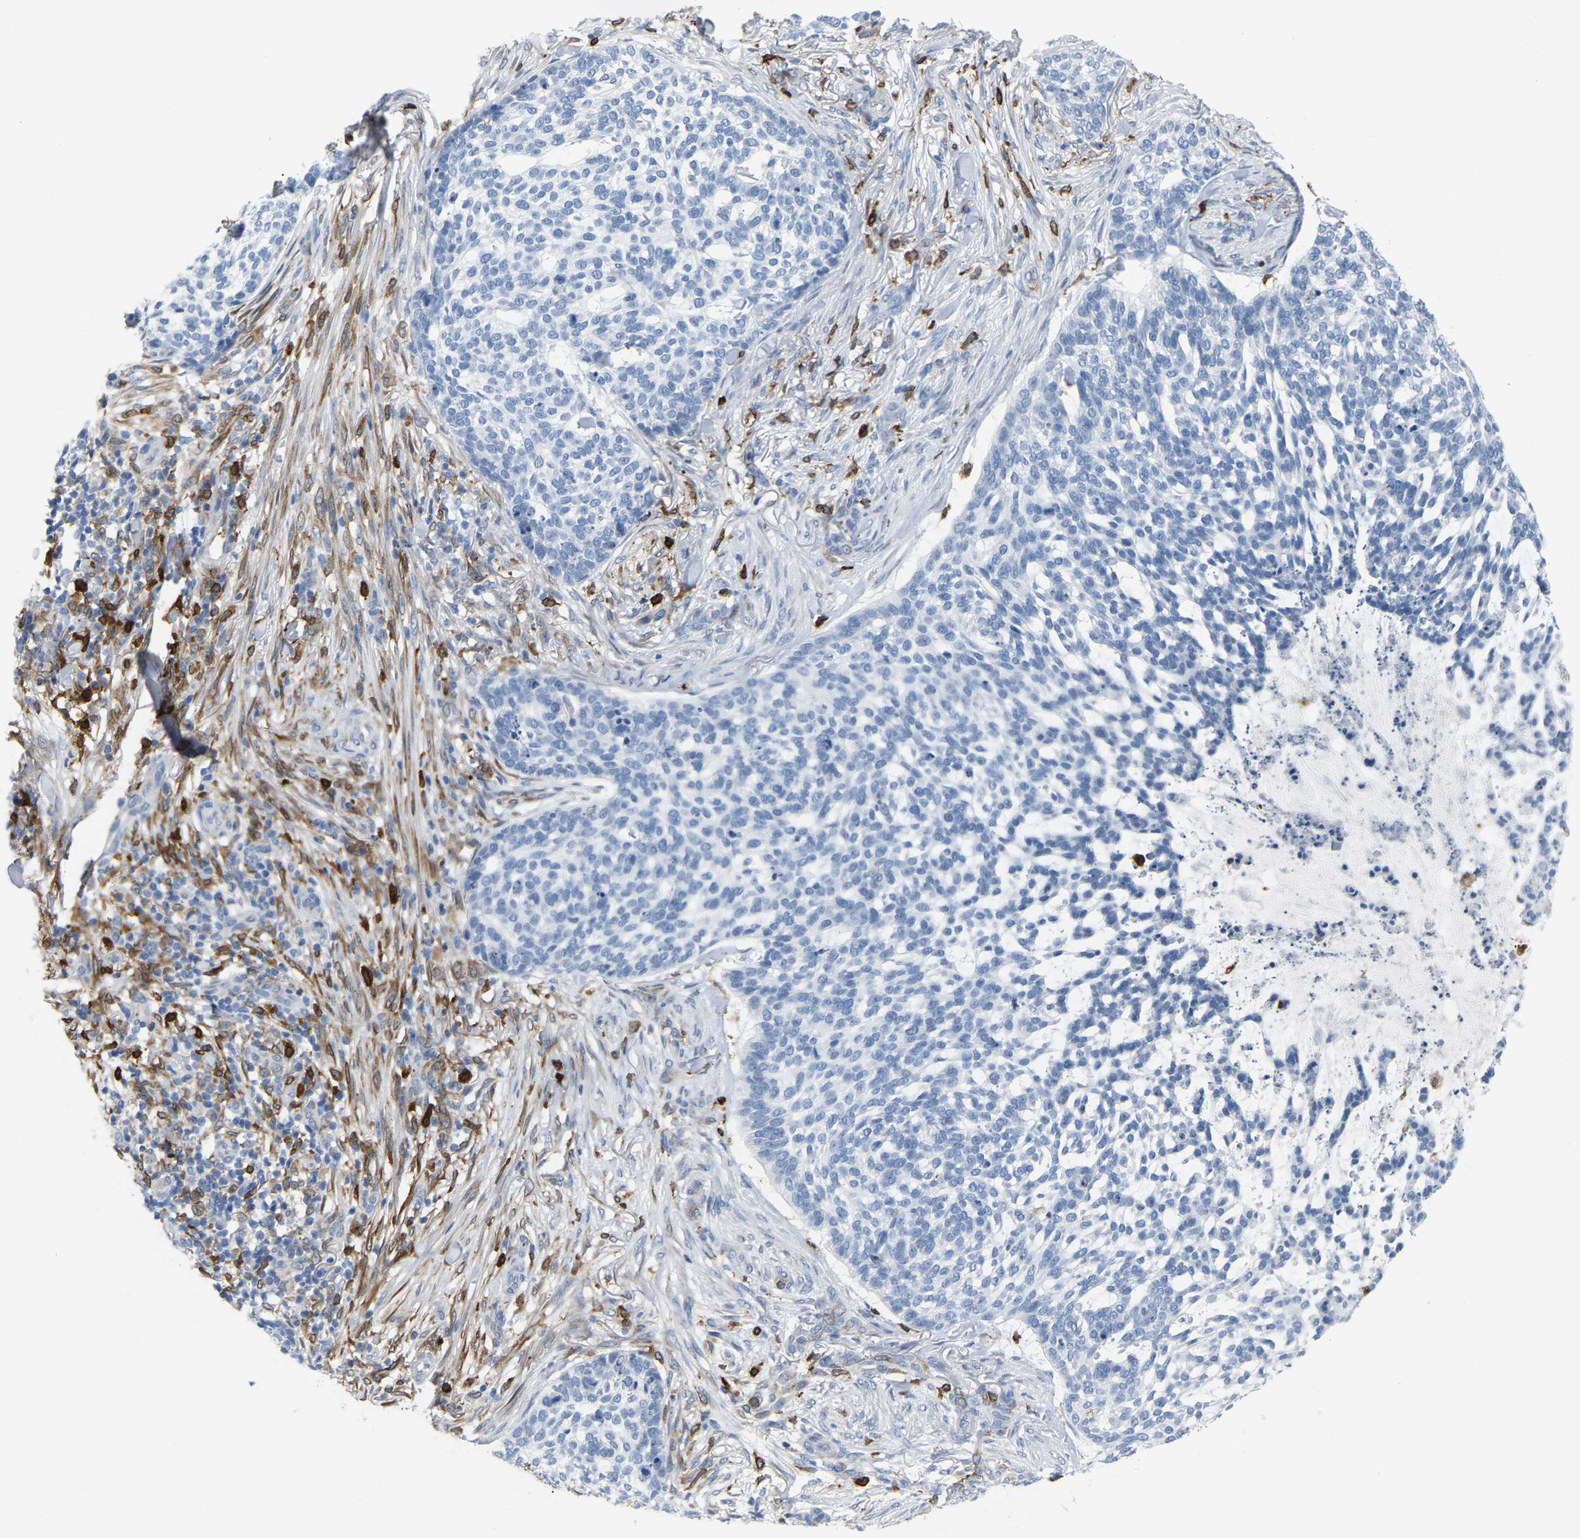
{"staining": {"intensity": "negative", "quantity": "none", "location": "none"}, "tissue": "skin cancer", "cell_type": "Tumor cells", "image_type": "cancer", "snomed": [{"axis": "morphology", "description": "Basal cell carcinoma"}, {"axis": "topography", "description": "Skin"}], "caption": "Skin basal cell carcinoma was stained to show a protein in brown. There is no significant expression in tumor cells.", "gene": "PTGS1", "patient": {"sex": "female", "age": 64}}